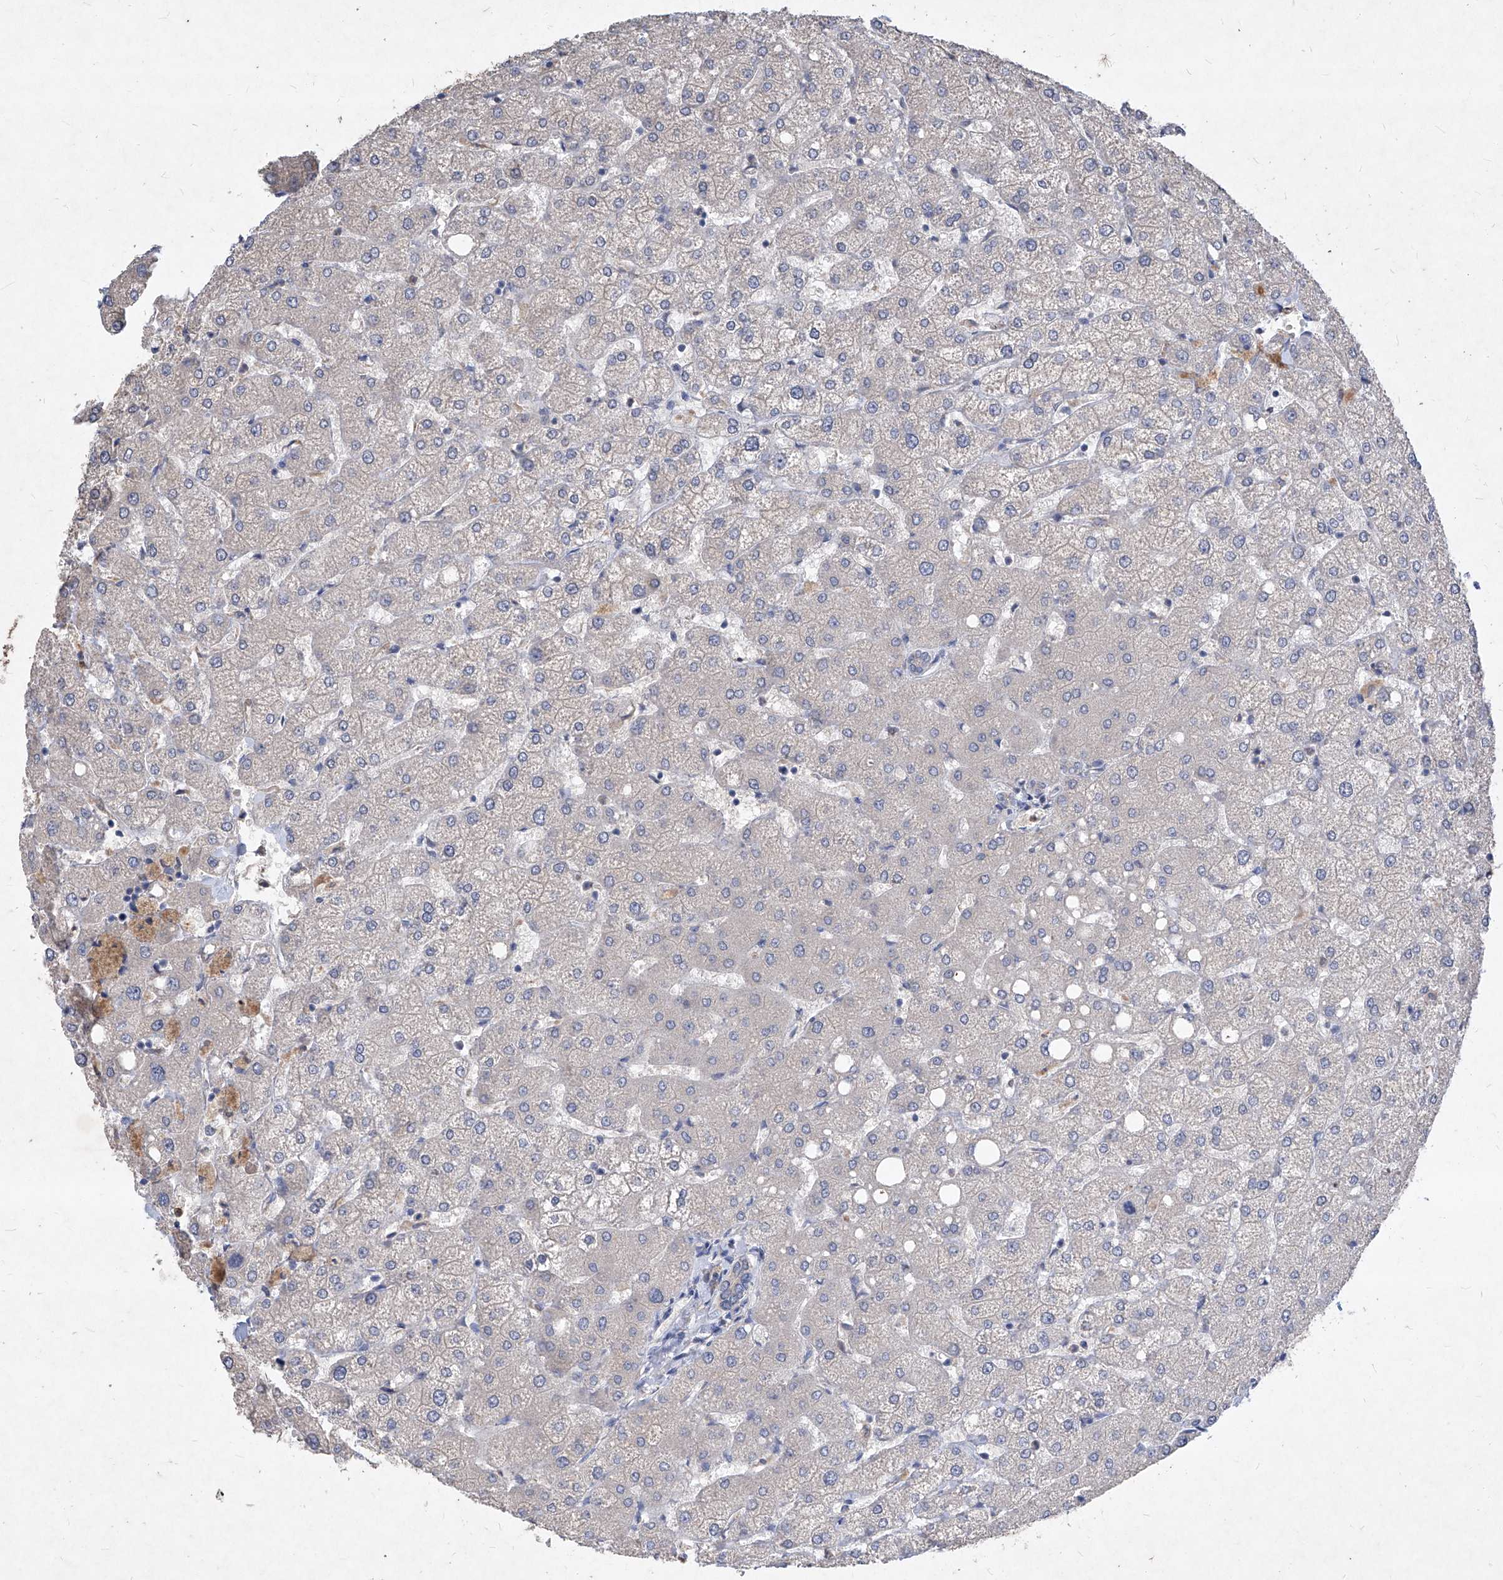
{"staining": {"intensity": "negative", "quantity": "none", "location": "none"}, "tissue": "liver", "cell_type": "Cholangiocytes", "image_type": "normal", "snomed": [{"axis": "morphology", "description": "Normal tissue, NOS"}, {"axis": "topography", "description": "Liver"}], "caption": "High power microscopy image of an immunohistochemistry (IHC) histopathology image of unremarkable liver, revealing no significant staining in cholangiocytes. Nuclei are stained in blue.", "gene": "SYNGR1", "patient": {"sex": "female", "age": 54}}